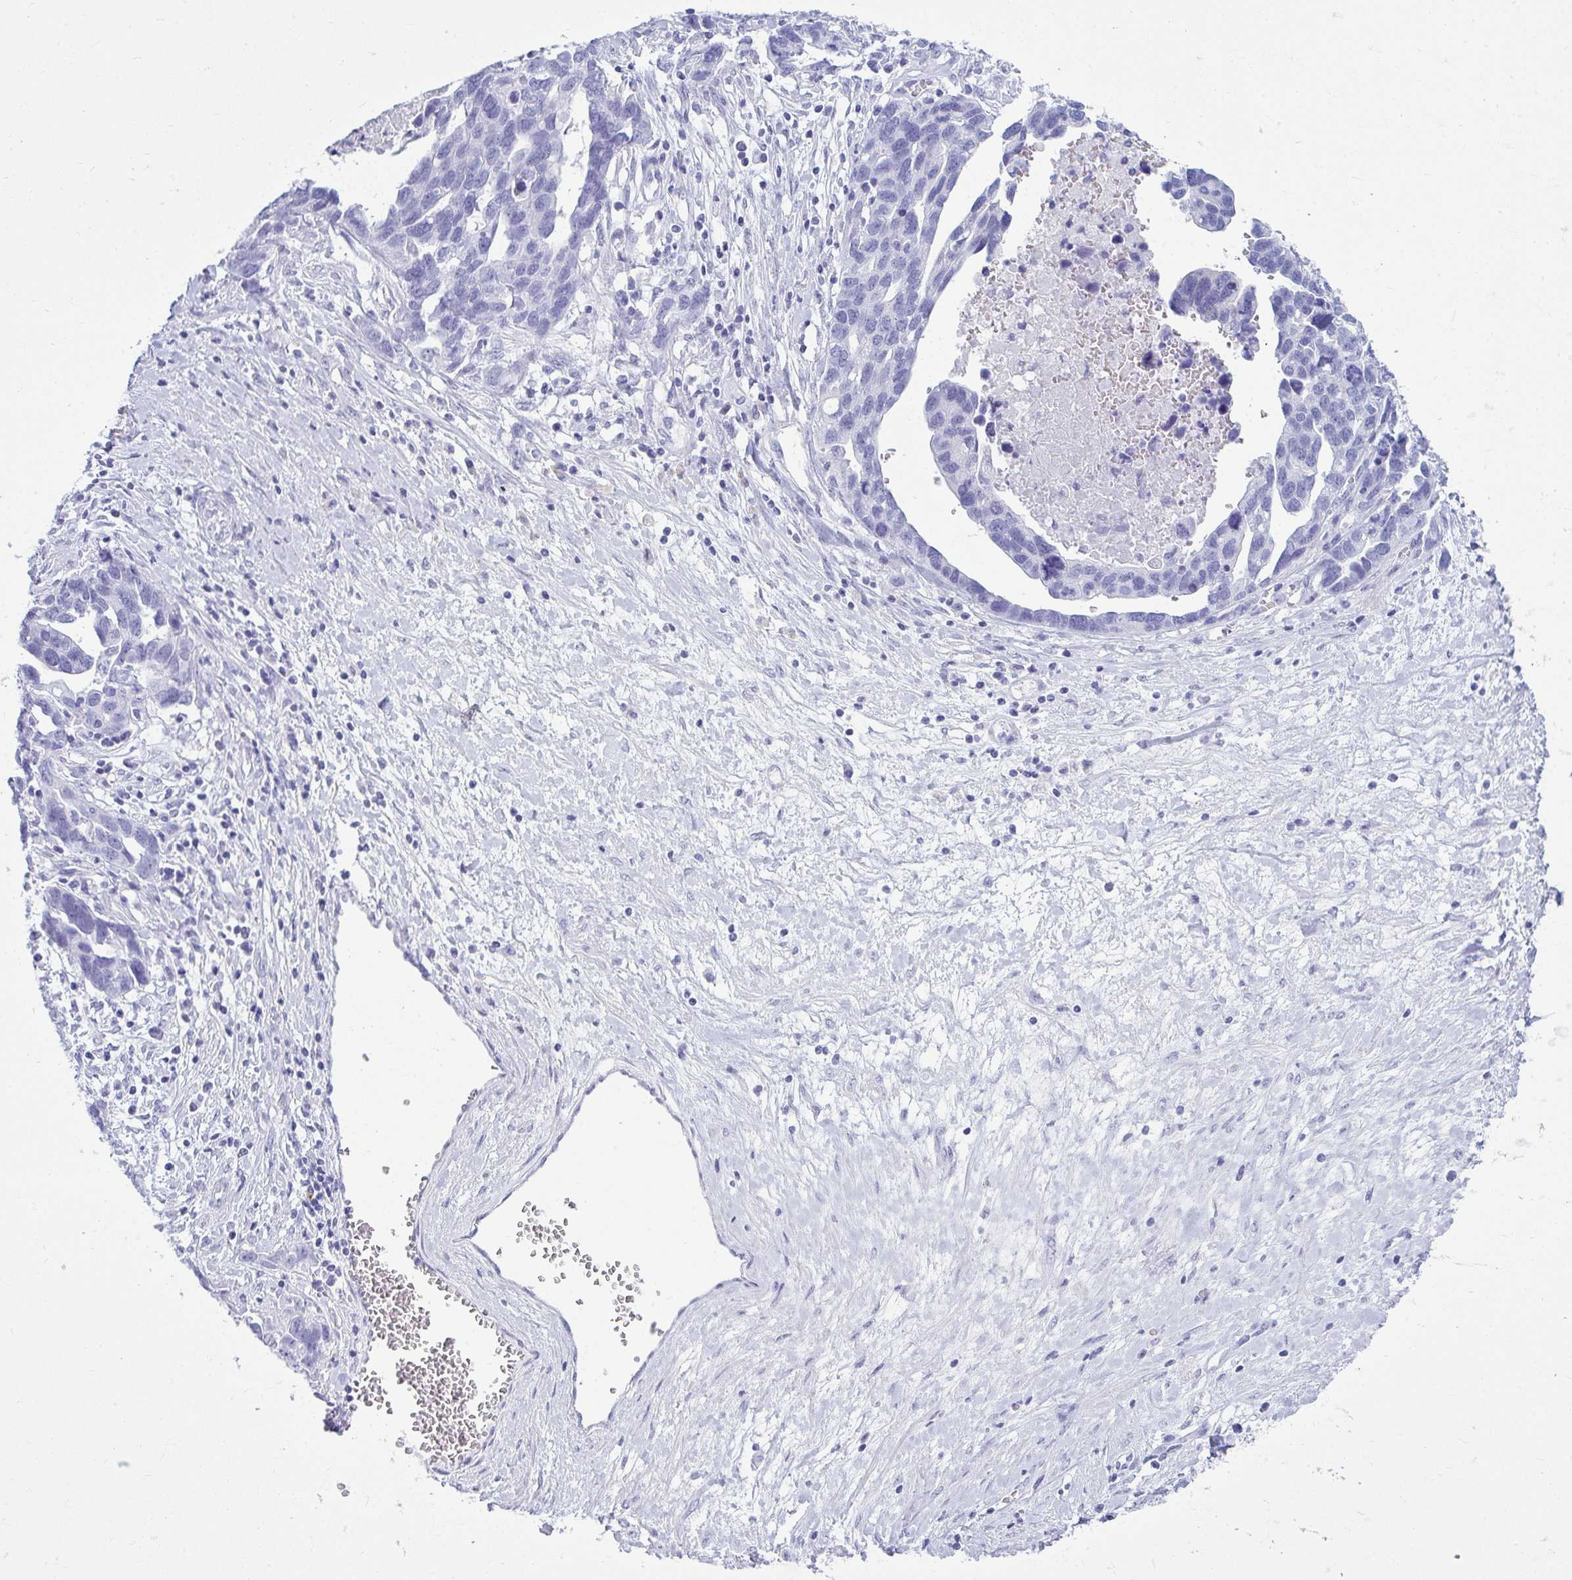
{"staining": {"intensity": "negative", "quantity": "none", "location": "none"}, "tissue": "ovarian cancer", "cell_type": "Tumor cells", "image_type": "cancer", "snomed": [{"axis": "morphology", "description": "Cystadenocarcinoma, serous, NOS"}, {"axis": "topography", "description": "Ovary"}], "caption": "Human ovarian cancer stained for a protein using IHC demonstrates no positivity in tumor cells.", "gene": "CLGN", "patient": {"sex": "female", "age": 54}}